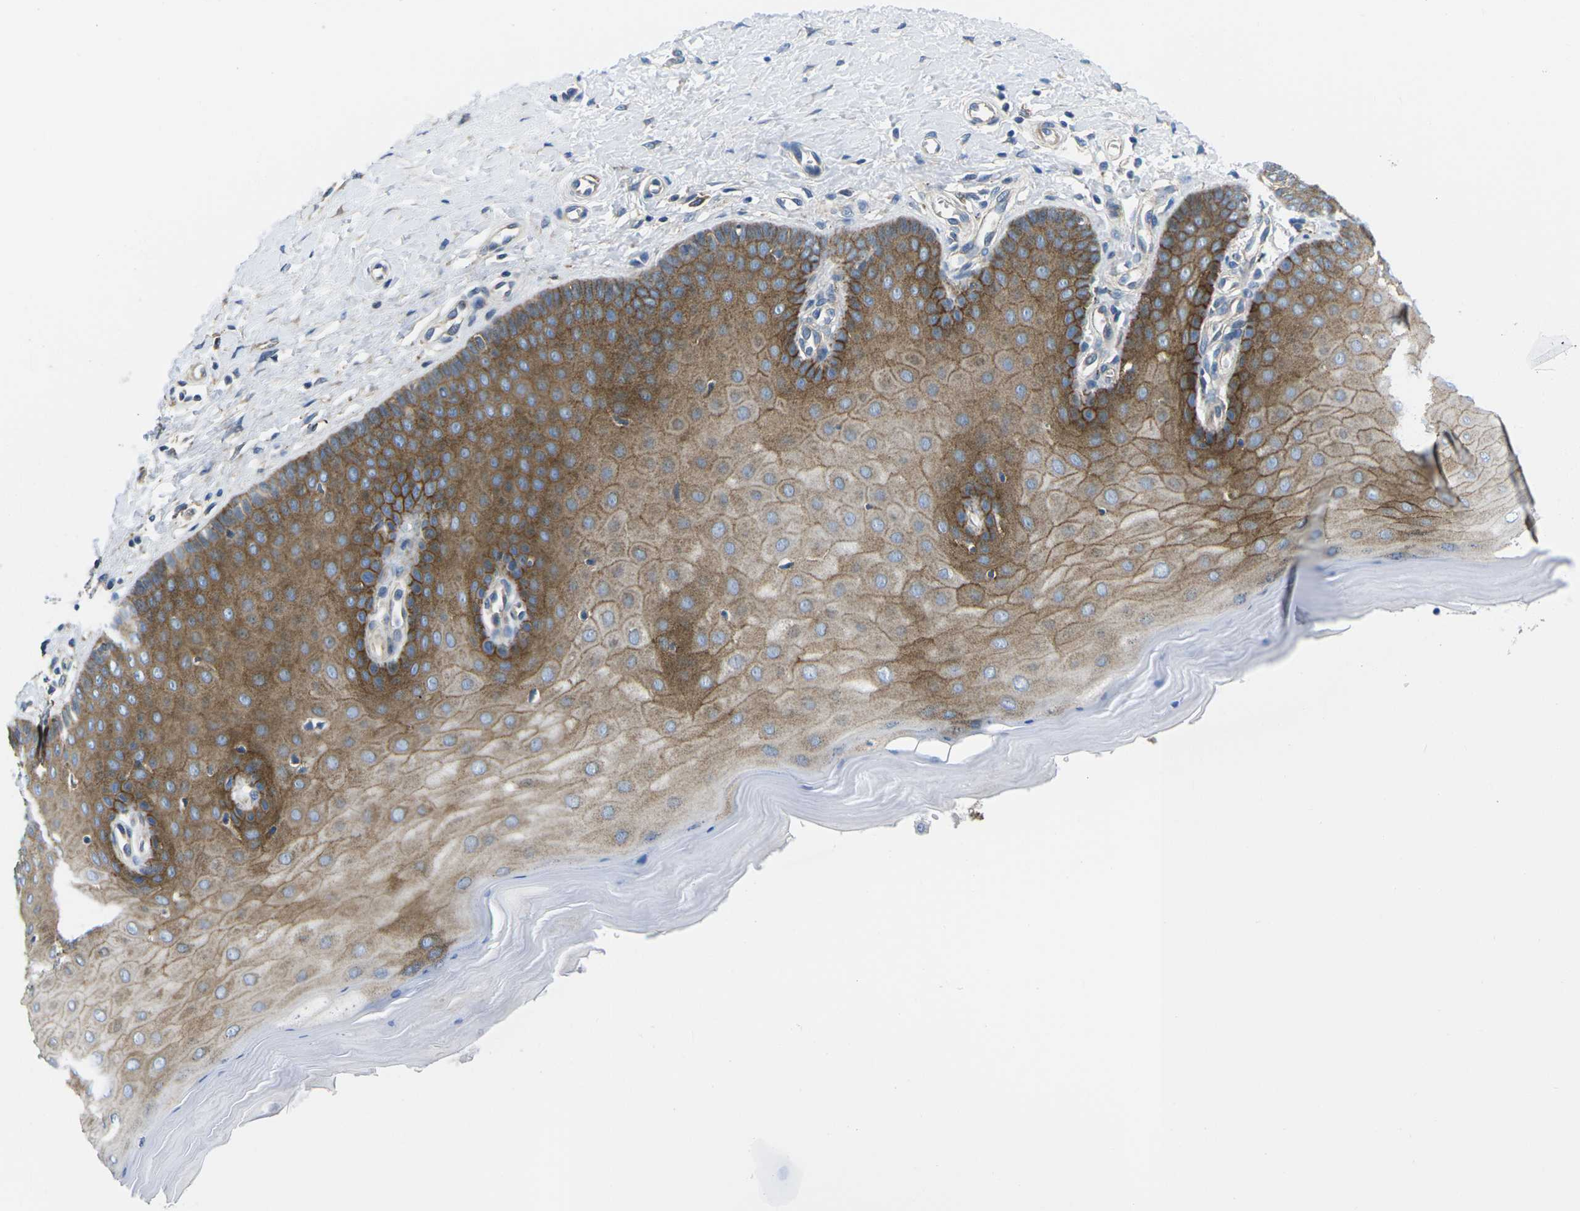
{"staining": {"intensity": "strong", "quantity": ">75%", "location": "cytoplasmic/membranous"}, "tissue": "cervix", "cell_type": "Glandular cells", "image_type": "normal", "snomed": [{"axis": "morphology", "description": "Normal tissue, NOS"}, {"axis": "topography", "description": "Cervix"}], "caption": "A high amount of strong cytoplasmic/membranous staining is seen in approximately >75% of glandular cells in normal cervix.", "gene": "DLG1", "patient": {"sex": "female", "age": 55}}